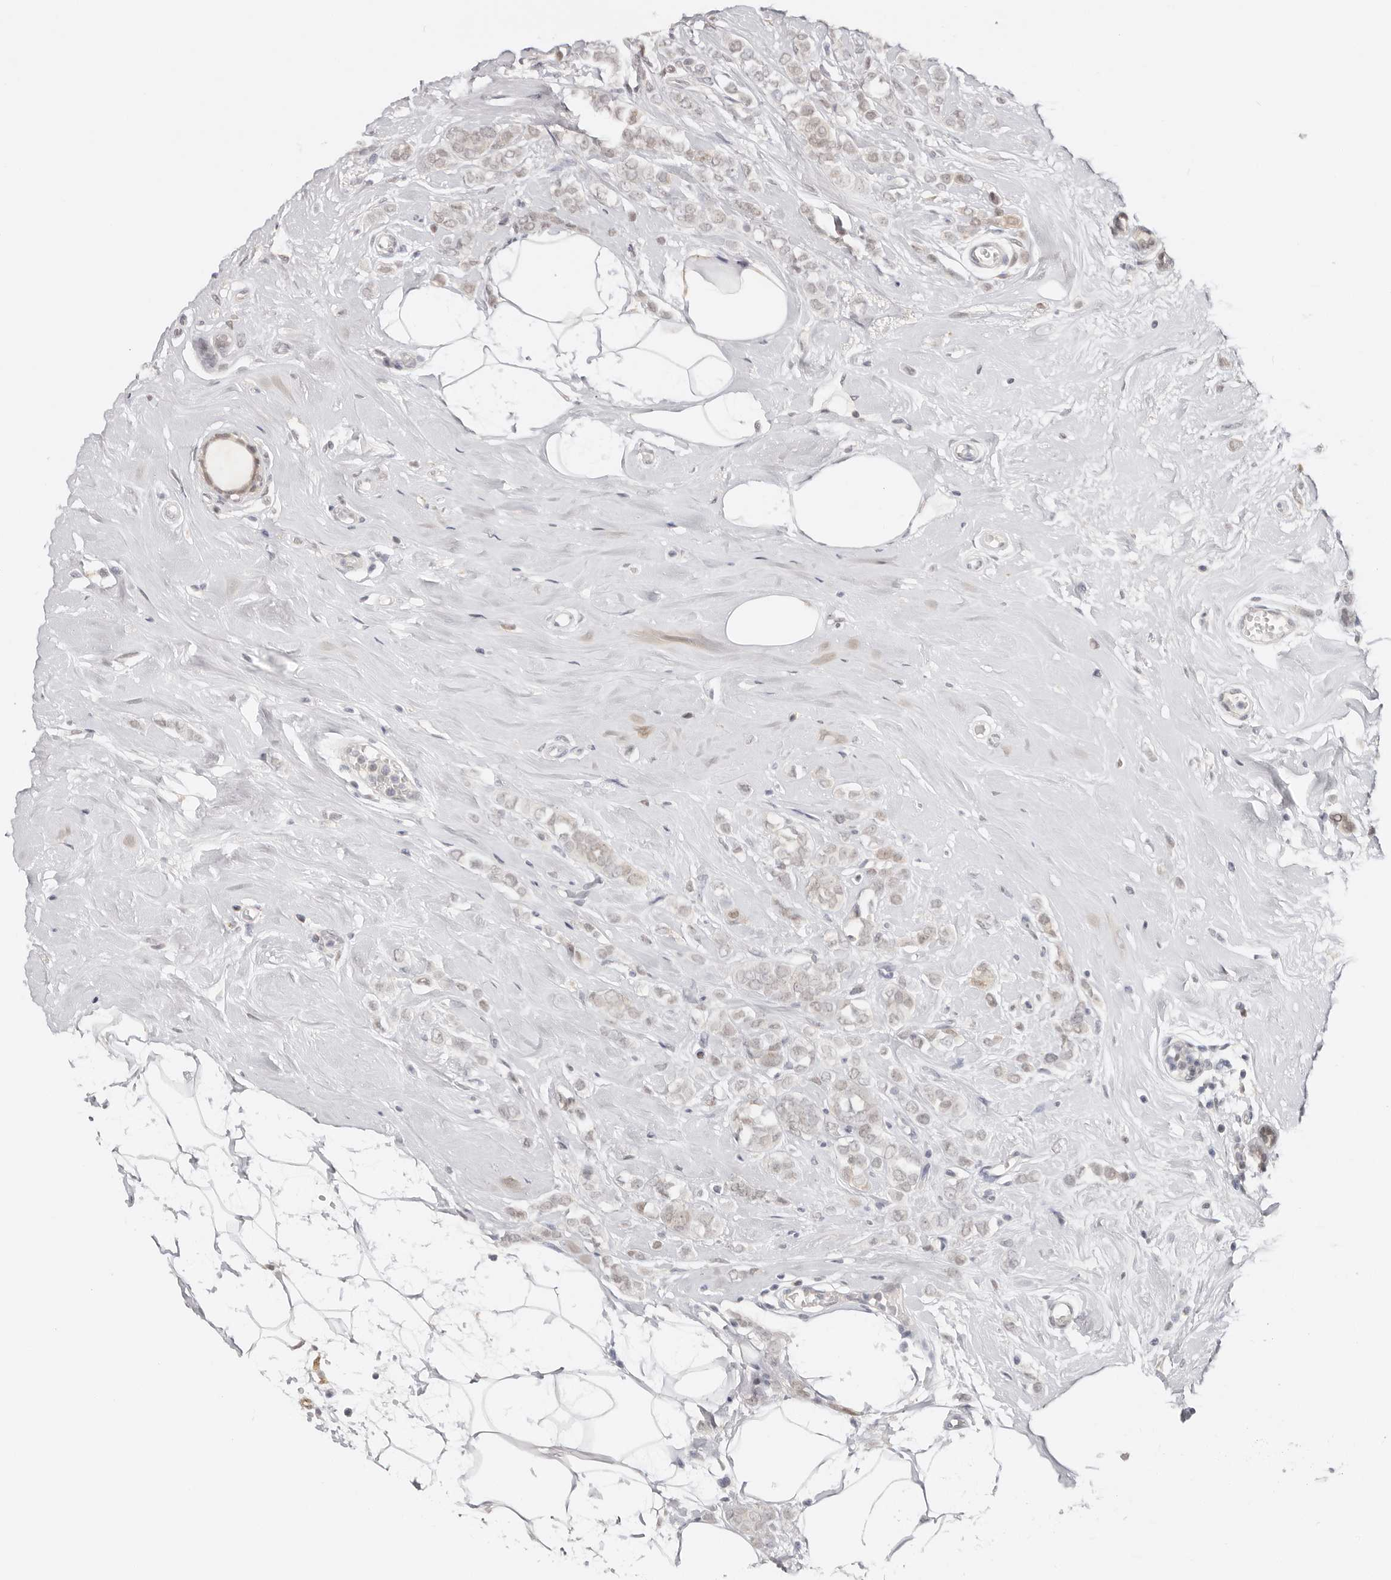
{"staining": {"intensity": "weak", "quantity": "25%-75%", "location": "nuclear"}, "tissue": "breast cancer", "cell_type": "Tumor cells", "image_type": "cancer", "snomed": [{"axis": "morphology", "description": "Lobular carcinoma"}, {"axis": "topography", "description": "Breast"}], "caption": "IHC micrograph of neoplastic tissue: human breast lobular carcinoma stained using immunohistochemistry demonstrates low levels of weak protein expression localized specifically in the nuclear of tumor cells, appearing as a nuclear brown color.", "gene": "LARP7", "patient": {"sex": "female", "age": 47}}